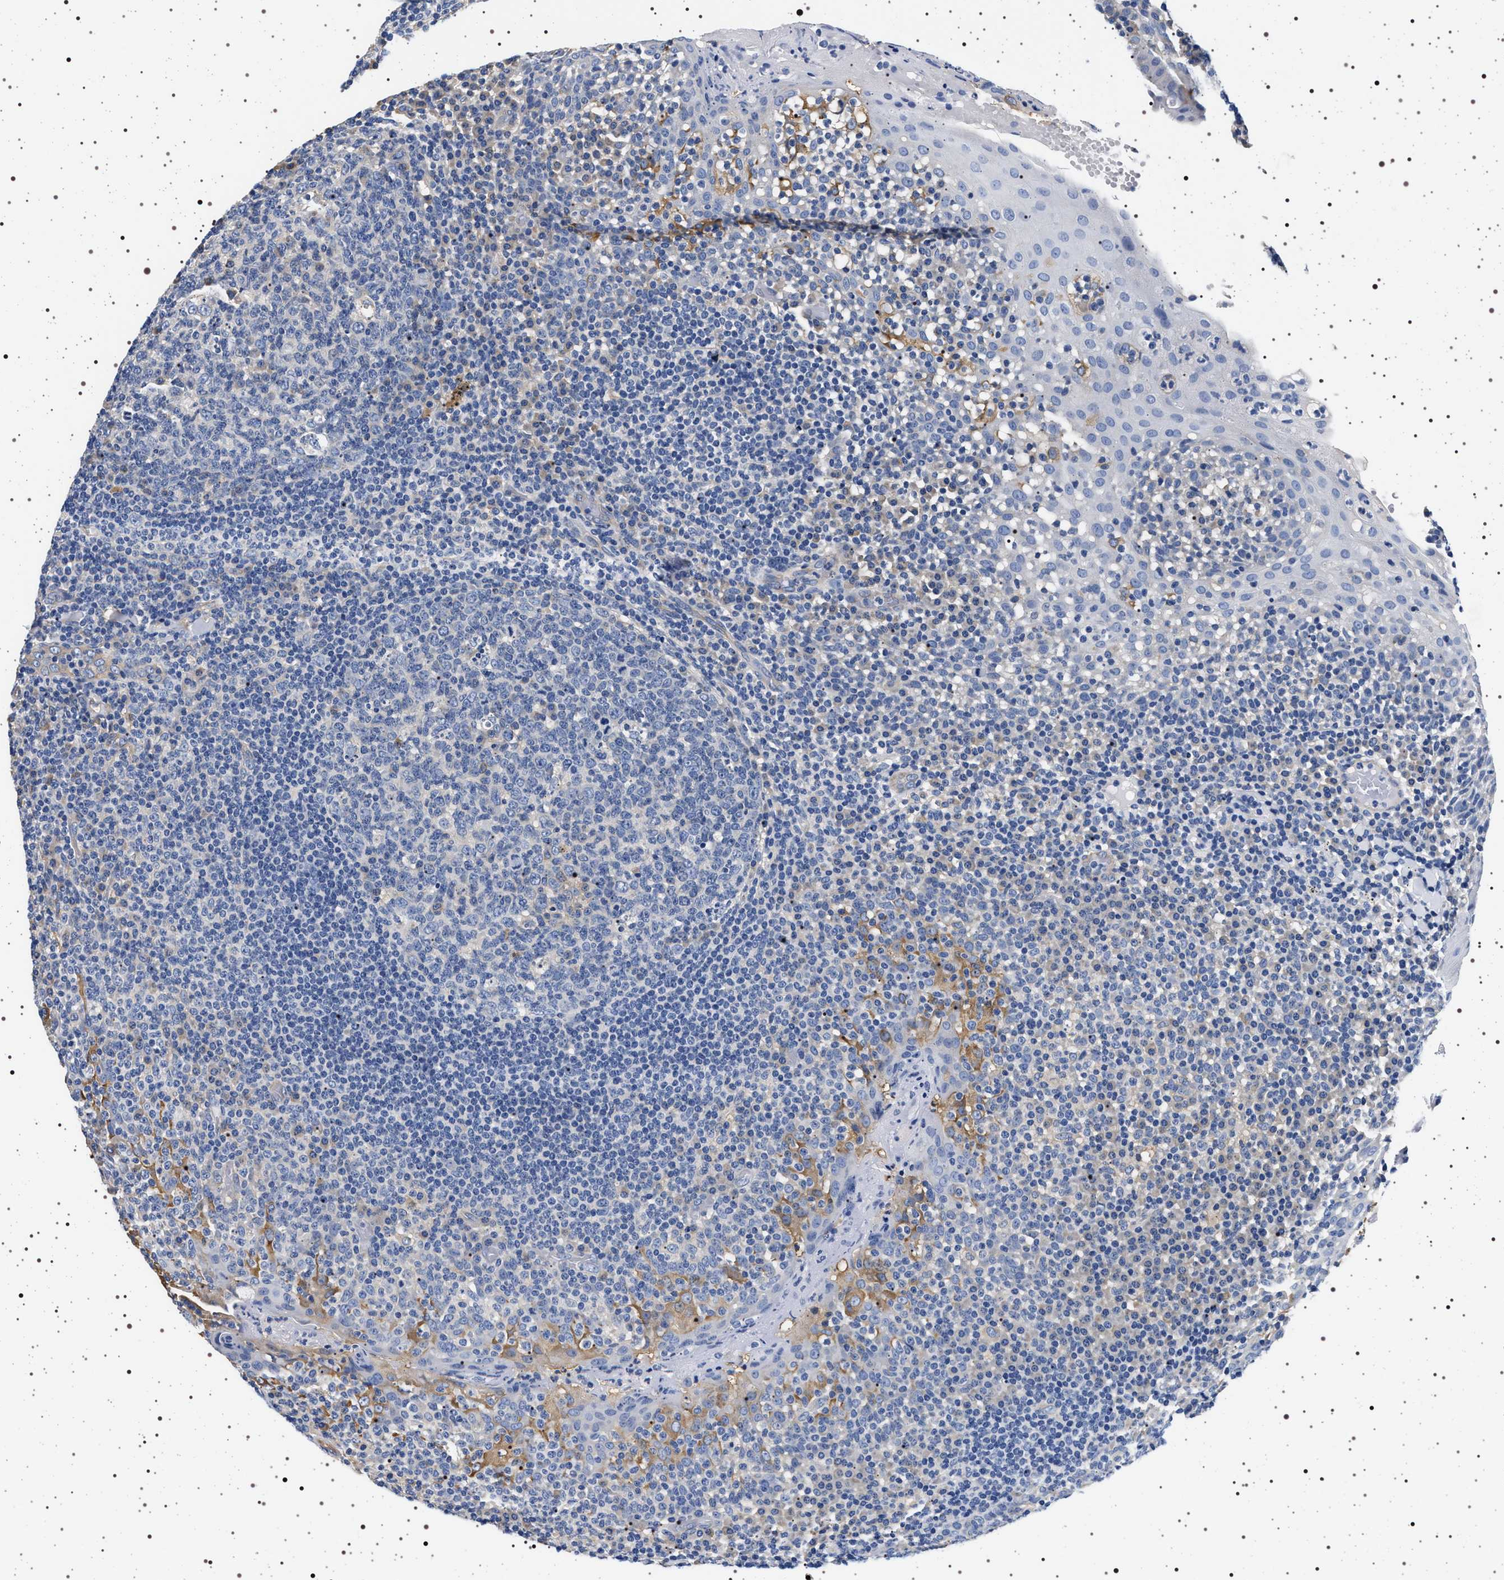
{"staining": {"intensity": "negative", "quantity": "none", "location": "none"}, "tissue": "tonsil", "cell_type": "Germinal center cells", "image_type": "normal", "snomed": [{"axis": "morphology", "description": "Normal tissue, NOS"}, {"axis": "topography", "description": "Tonsil"}], "caption": "Micrograph shows no significant protein expression in germinal center cells of unremarkable tonsil.", "gene": "HSD17B1", "patient": {"sex": "female", "age": 19}}